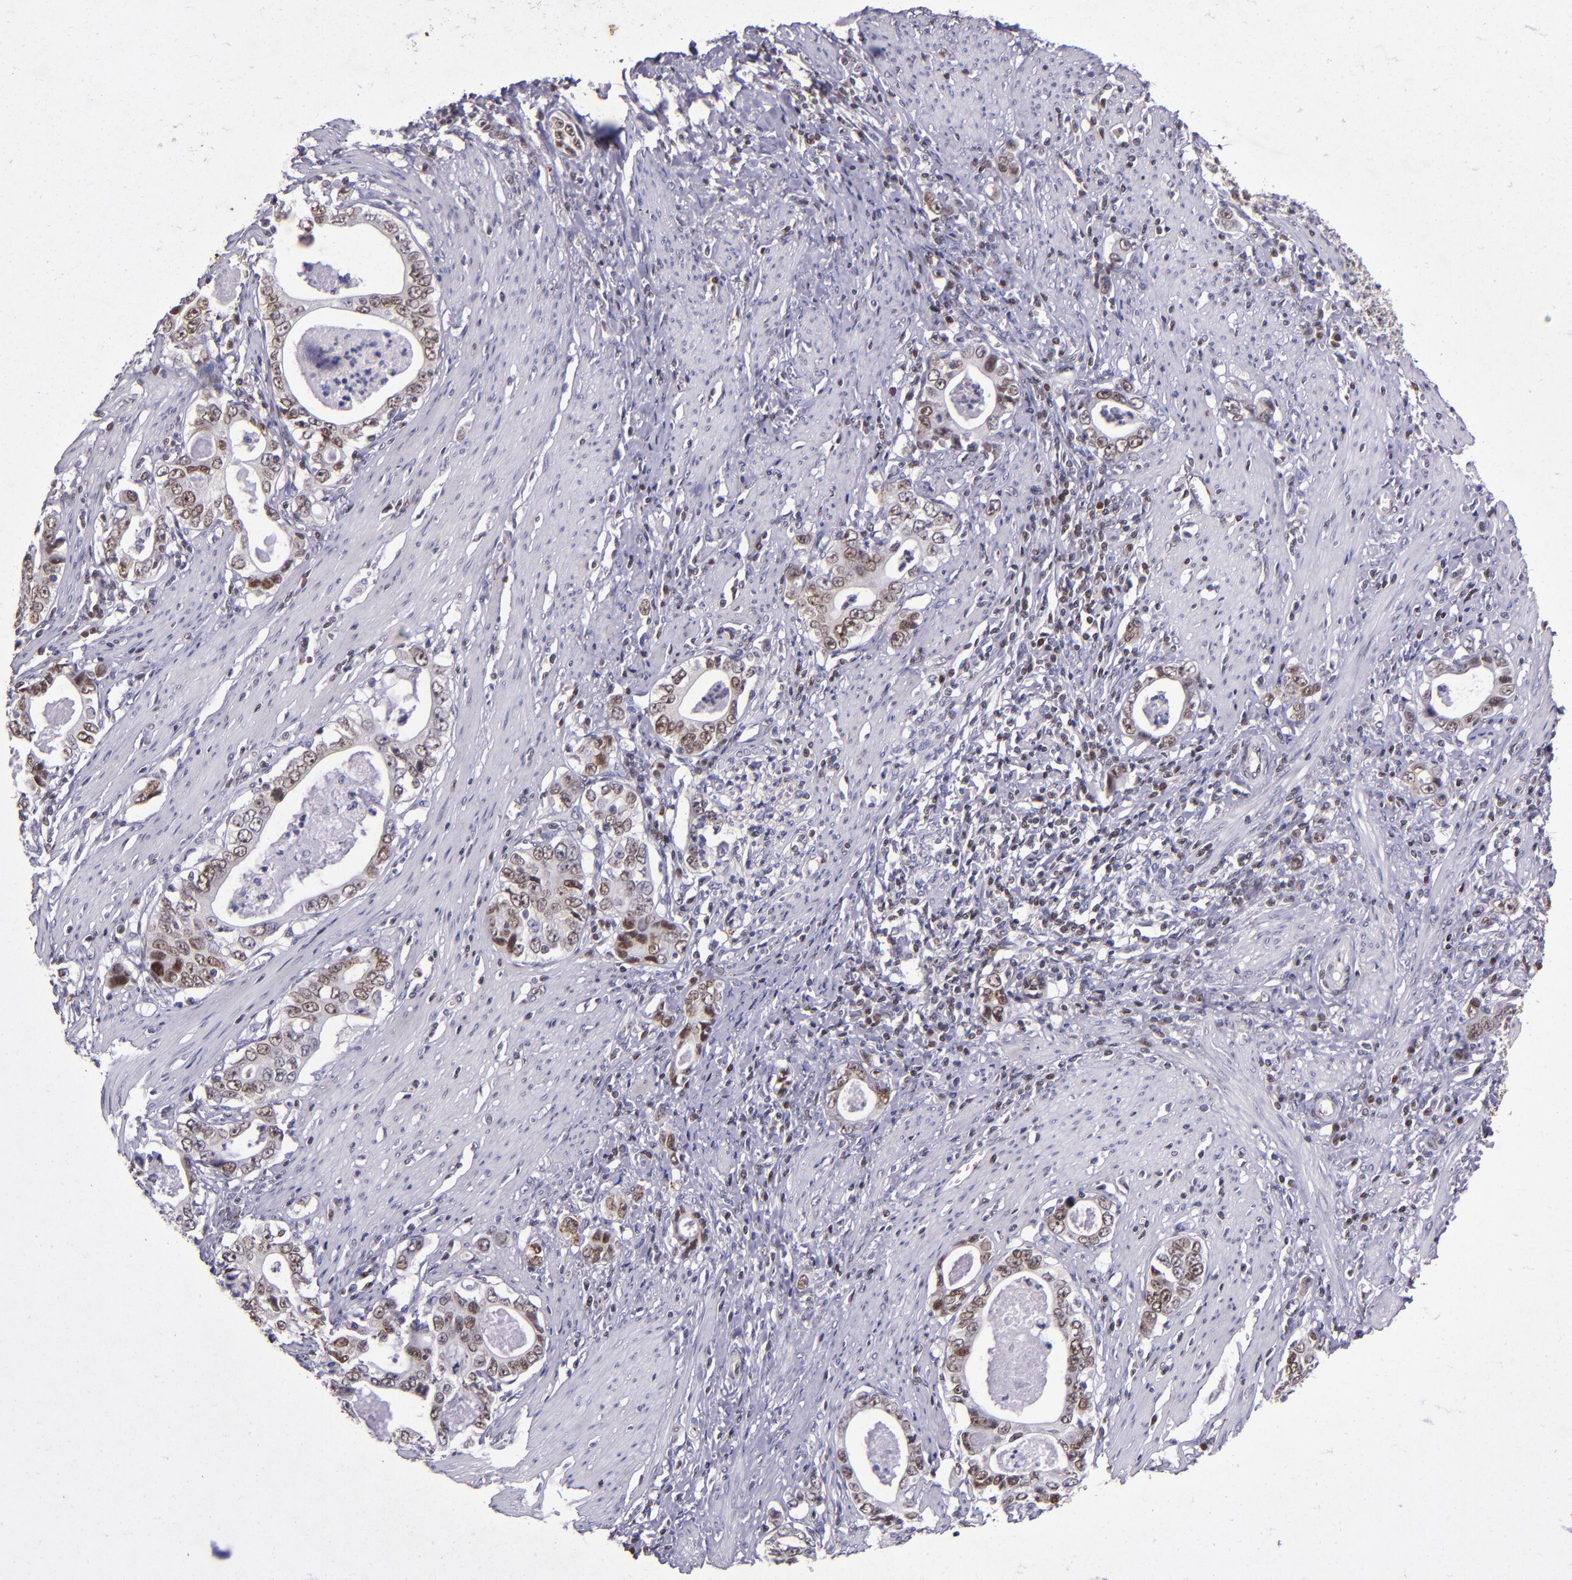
{"staining": {"intensity": "strong", "quantity": "25%-75%", "location": "nuclear"}, "tissue": "stomach cancer", "cell_type": "Tumor cells", "image_type": "cancer", "snomed": [{"axis": "morphology", "description": "Adenocarcinoma, NOS"}, {"axis": "topography", "description": "Stomach, lower"}], "caption": "Protein staining of stomach cancer (adenocarcinoma) tissue reveals strong nuclear positivity in about 25%-75% of tumor cells. Using DAB (brown) and hematoxylin (blue) stains, captured at high magnification using brightfield microscopy.", "gene": "MGMT", "patient": {"sex": "female", "age": 72}}